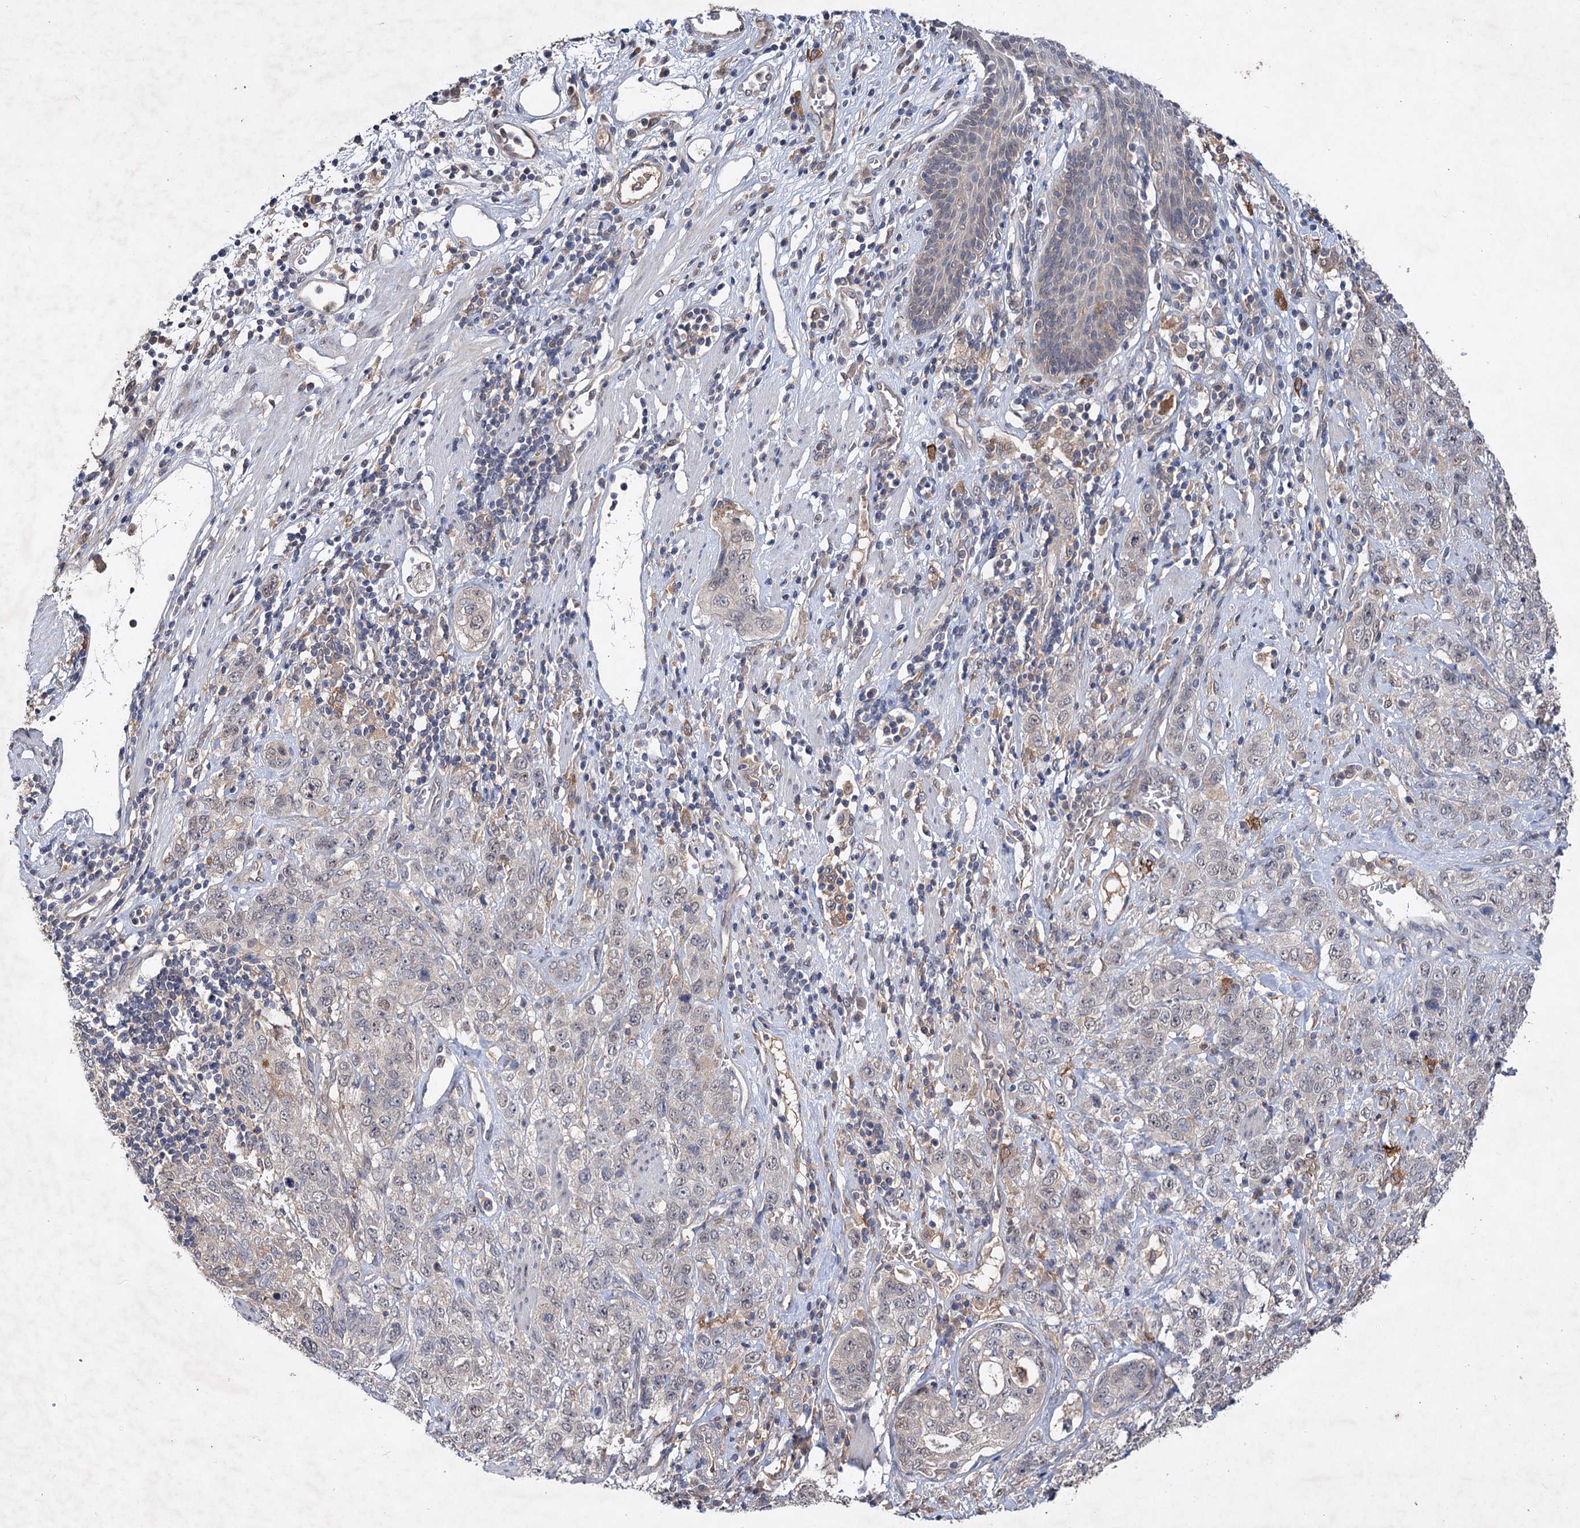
{"staining": {"intensity": "negative", "quantity": "none", "location": "none"}, "tissue": "stomach cancer", "cell_type": "Tumor cells", "image_type": "cancer", "snomed": [{"axis": "morphology", "description": "Adenocarcinoma, NOS"}, {"axis": "topography", "description": "Stomach"}], "caption": "Micrograph shows no protein staining in tumor cells of stomach adenocarcinoma tissue.", "gene": "NUDCD2", "patient": {"sex": "male", "age": 48}}